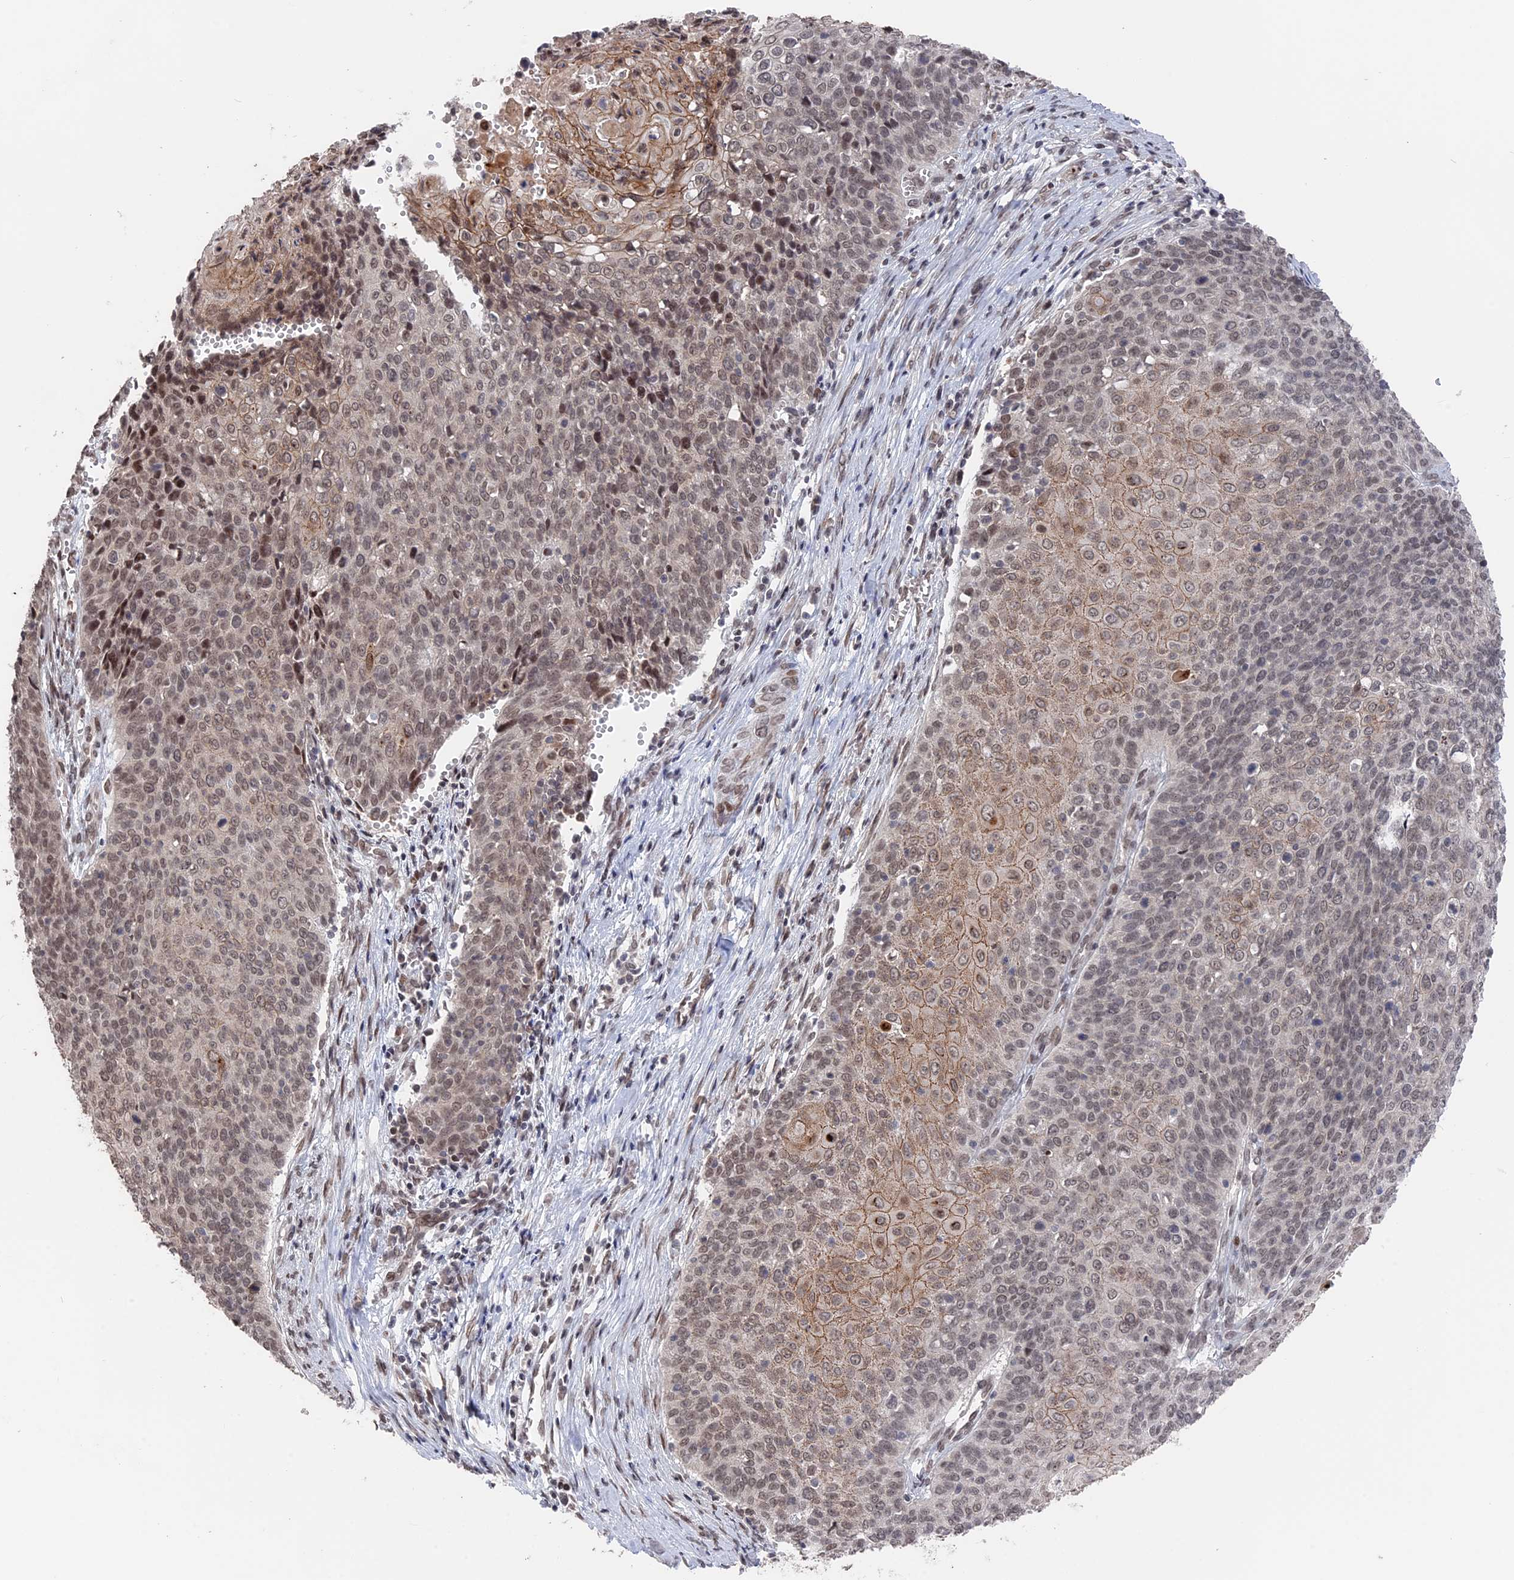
{"staining": {"intensity": "moderate", "quantity": "25%-75%", "location": "cytoplasmic/membranous,nuclear"}, "tissue": "cervical cancer", "cell_type": "Tumor cells", "image_type": "cancer", "snomed": [{"axis": "morphology", "description": "Squamous cell carcinoma, NOS"}, {"axis": "topography", "description": "Cervix"}], "caption": "Moderate cytoplasmic/membranous and nuclear positivity is present in about 25%-75% of tumor cells in cervical squamous cell carcinoma. (DAB (3,3'-diaminobenzidine) IHC with brightfield microscopy, high magnification).", "gene": "NR2C2AP", "patient": {"sex": "female", "age": 39}}